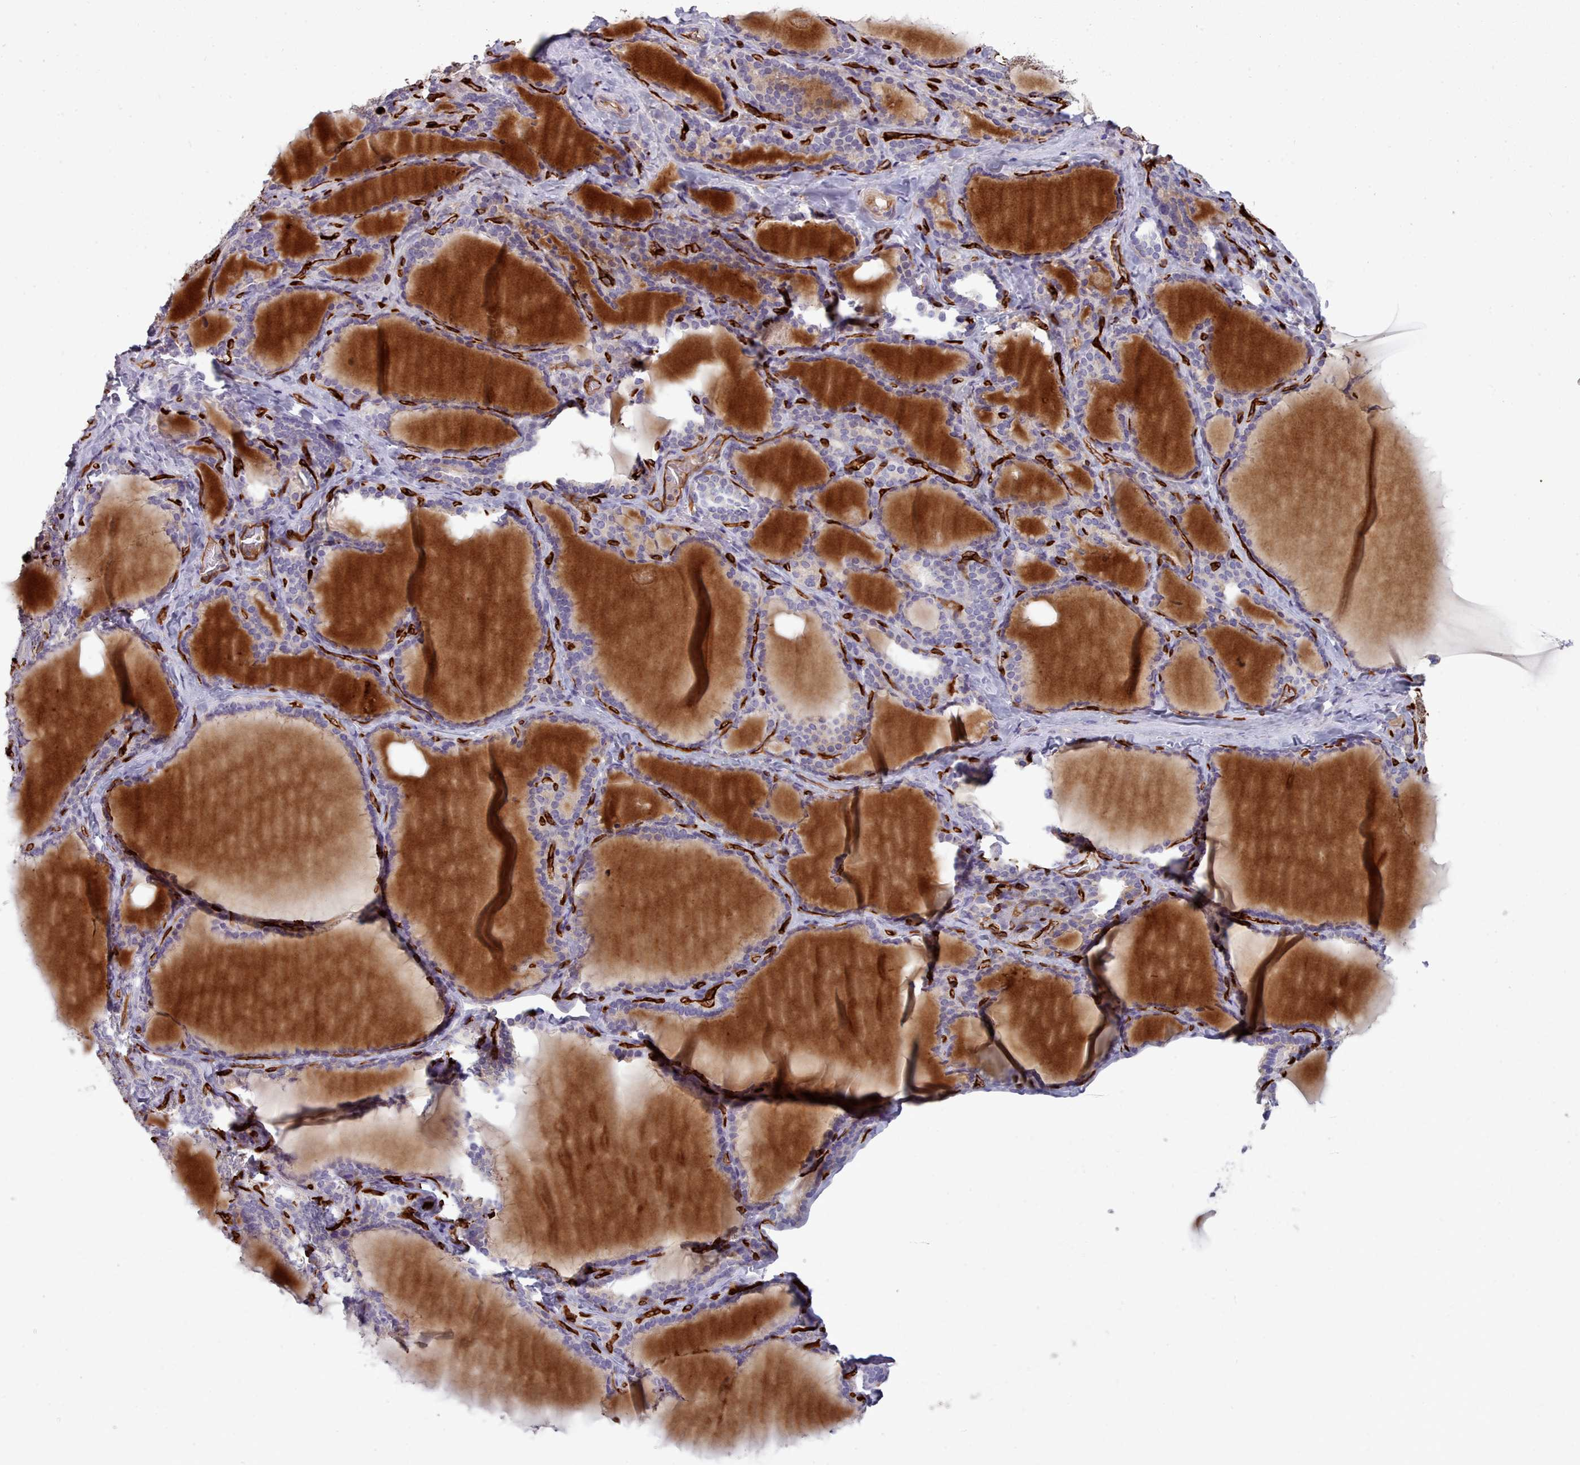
{"staining": {"intensity": "negative", "quantity": "none", "location": "none"}, "tissue": "thyroid gland", "cell_type": "Glandular cells", "image_type": "normal", "snomed": [{"axis": "morphology", "description": "Normal tissue, NOS"}, {"axis": "topography", "description": "Thyroid gland"}], "caption": "This is an IHC photomicrograph of benign thyroid gland. There is no expression in glandular cells.", "gene": "CD300LF", "patient": {"sex": "female", "age": 31}}